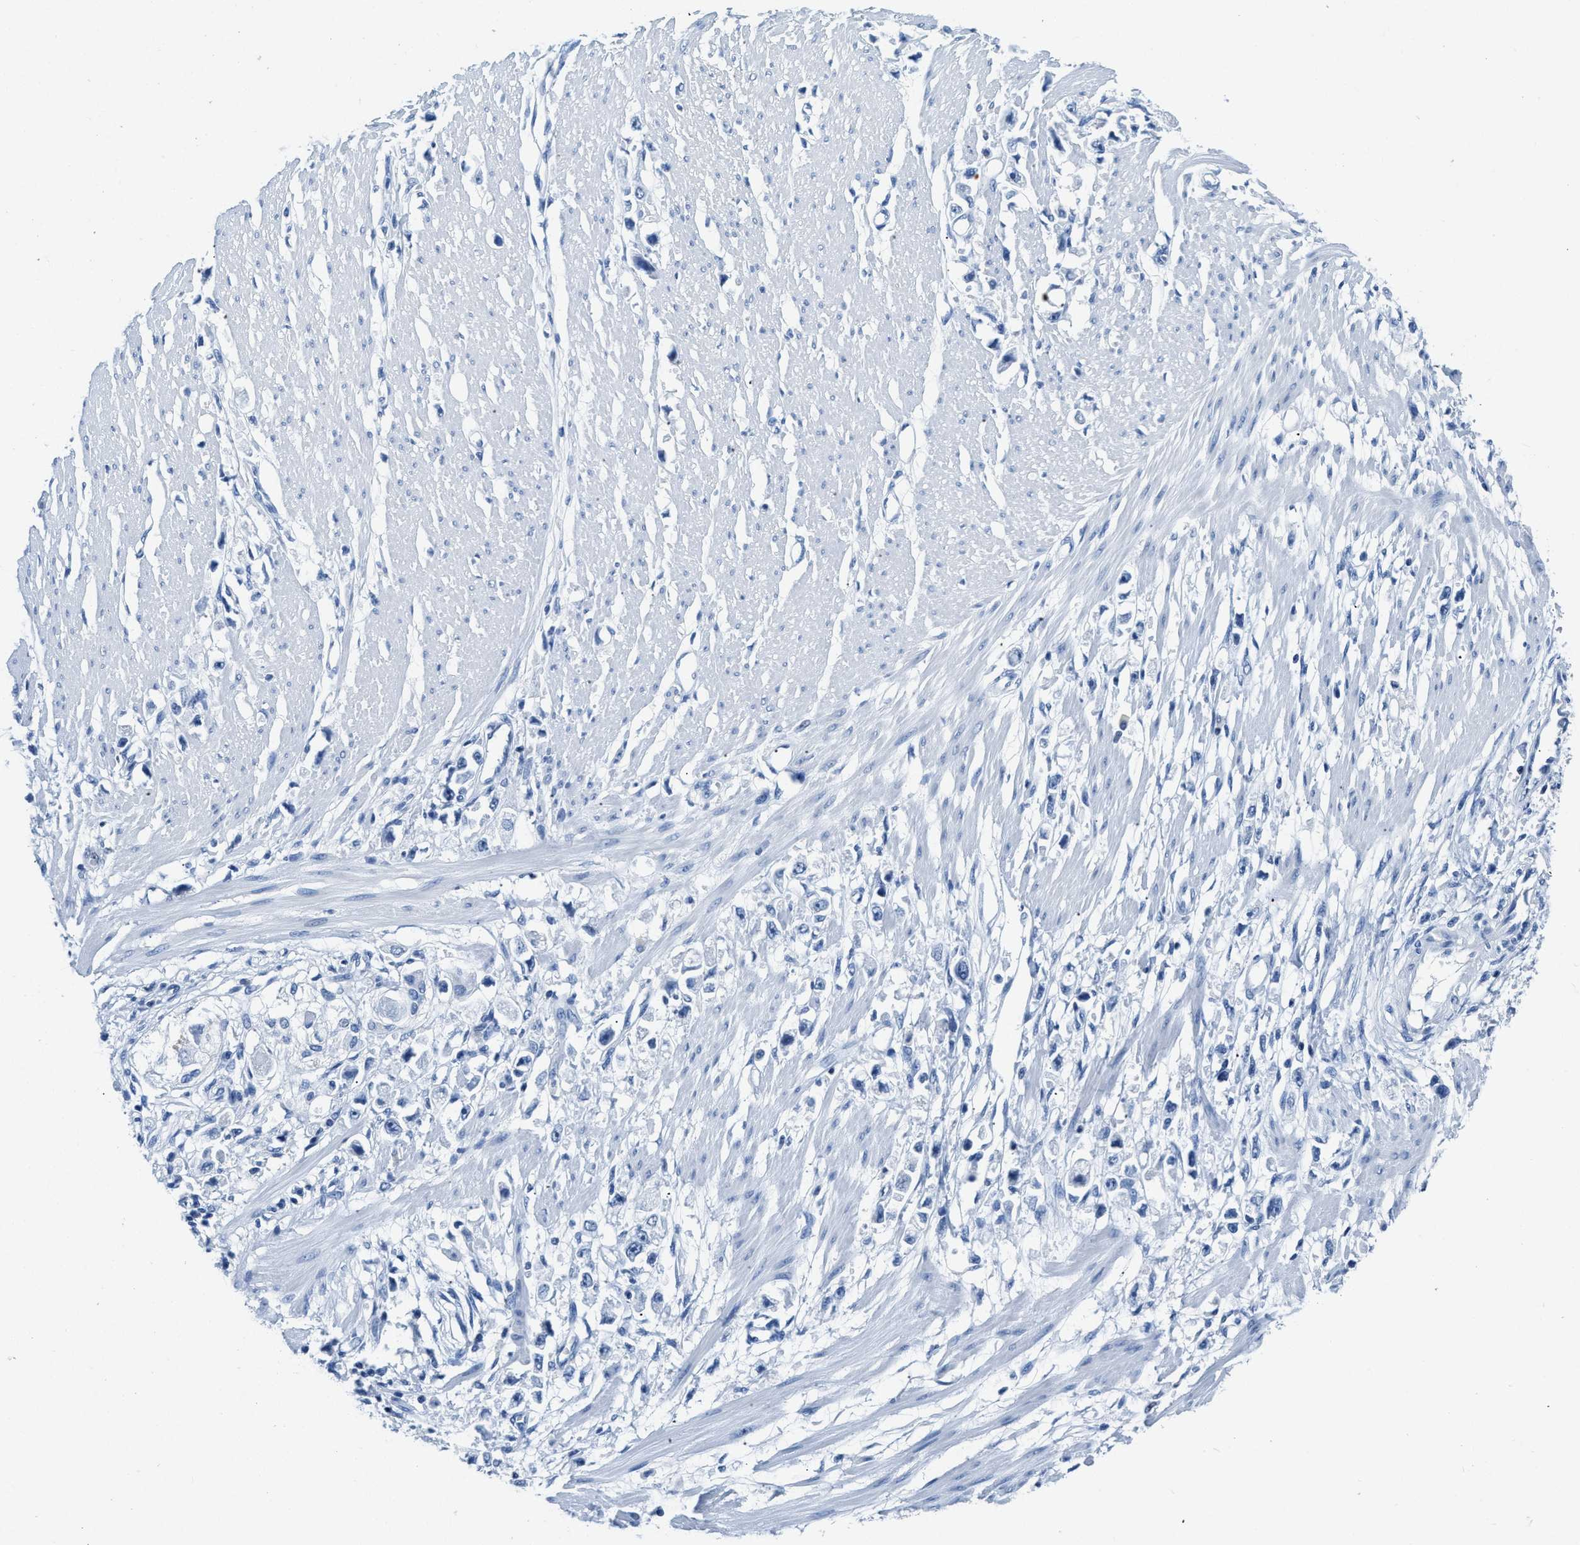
{"staining": {"intensity": "negative", "quantity": "none", "location": "none"}, "tissue": "stomach cancer", "cell_type": "Tumor cells", "image_type": "cancer", "snomed": [{"axis": "morphology", "description": "Adenocarcinoma, NOS"}, {"axis": "topography", "description": "Stomach"}], "caption": "Human stomach cancer stained for a protein using immunohistochemistry exhibits no positivity in tumor cells.", "gene": "NFATC2", "patient": {"sex": "female", "age": 59}}